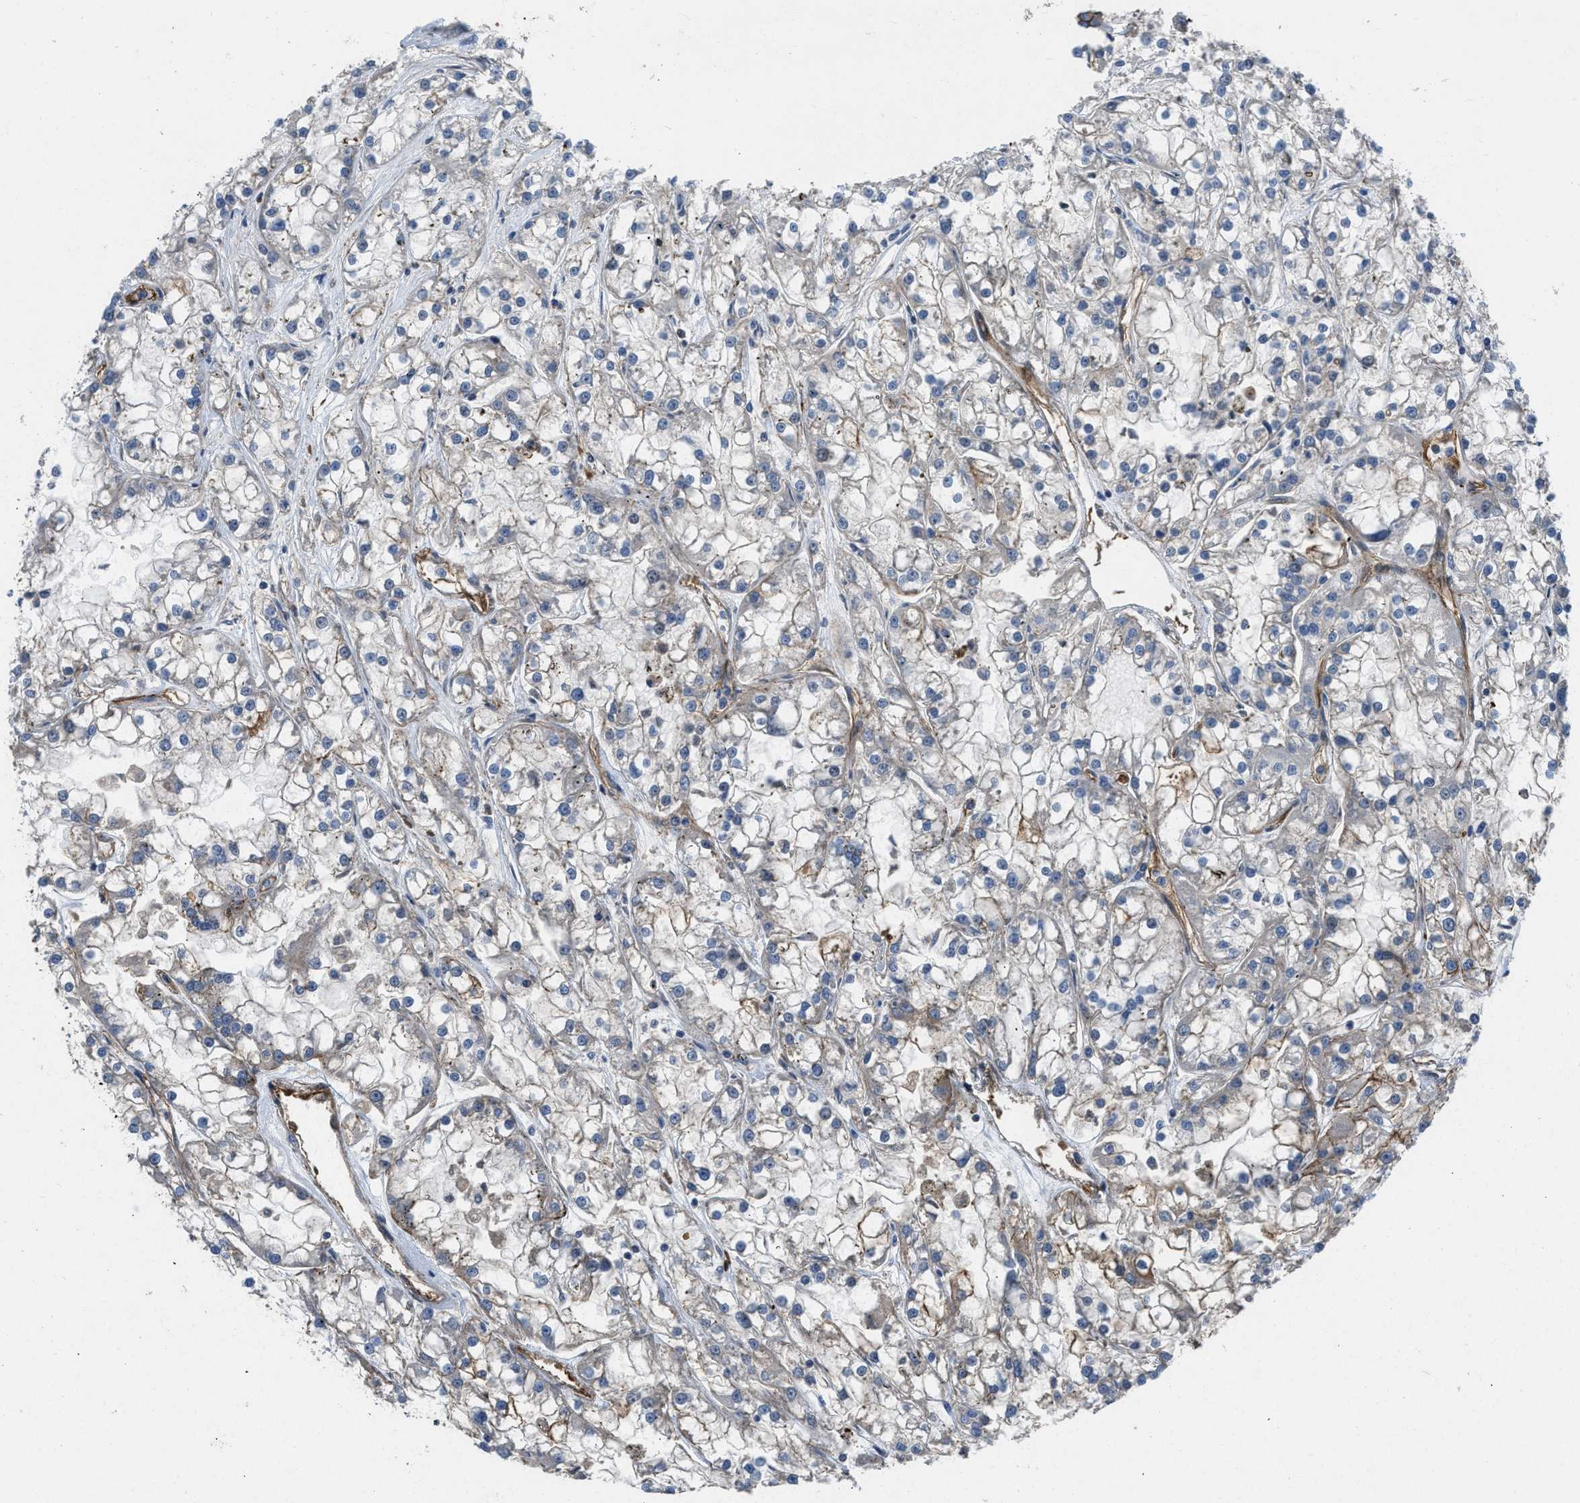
{"staining": {"intensity": "weak", "quantity": "25%-75%", "location": "cytoplasmic/membranous"}, "tissue": "renal cancer", "cell_type": "Tumor cells", "image_type": "cancer", "snomed": [{"axis": "morphology", "description": "Adenocarcinoma, NOS"}, {"axis": "topography", "description": "Kidney"}], "caption": "Immunohistochemical staining of renal cancer (adenocarcinoma) shows weak cytoplasmic/membranous protein staining in approximately 25%-75% of tumor cells.", "gene": "NYNRIN", "patient": {"sex": "female", "age": 52}}